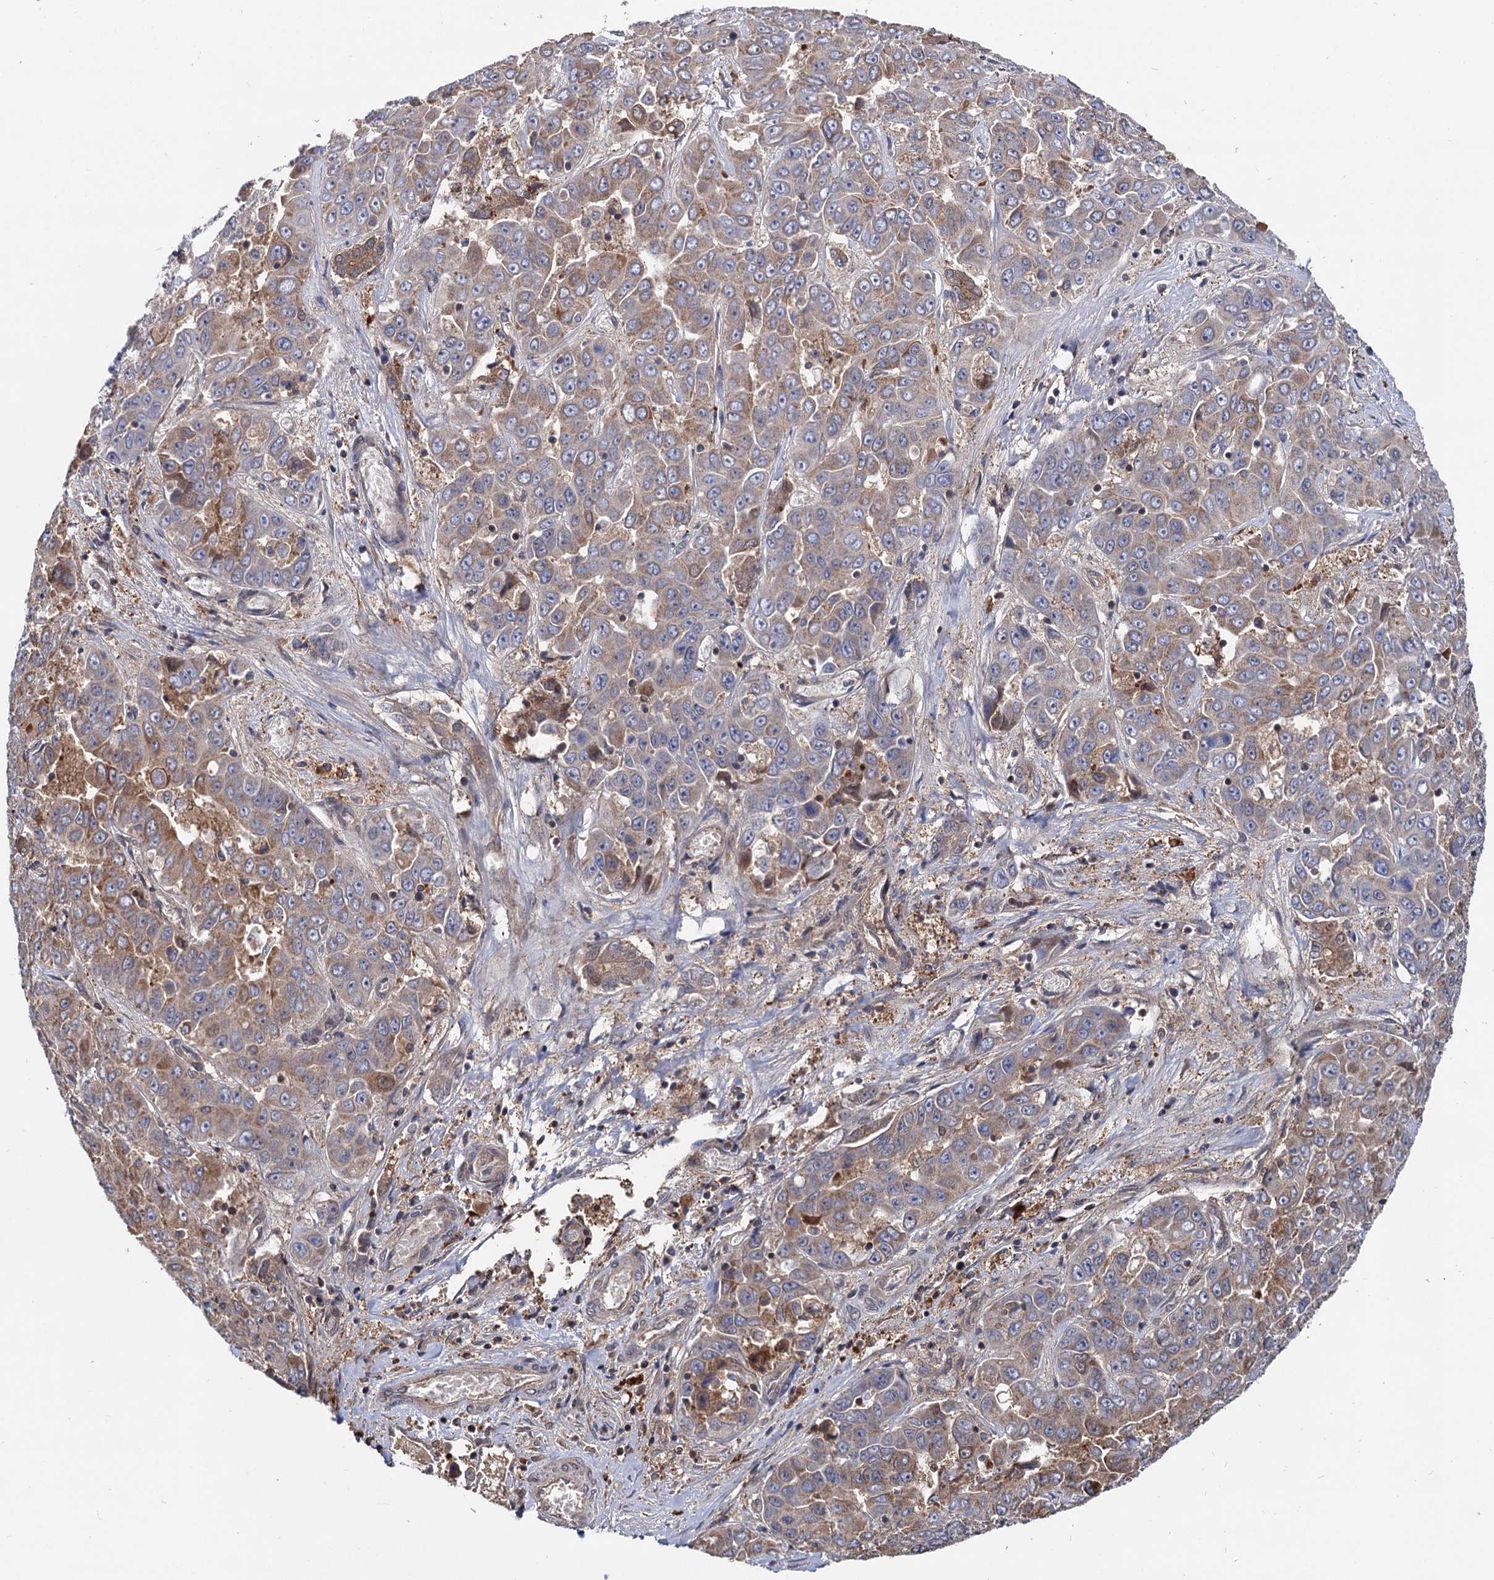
{"staining": {"intensity": "moderate", "quantity": "25%-75%", "location": "cytoplasmic/membranous"}, "tissue": "liver cancer", "cell_type": "Tumor cells", "image_type": "cancer", "snomed": [{"axis": "morphology", "description": "Cholangiocarcinoma"}, {"axis": "topography", "description": "Liver"}], "caption": "Approximately 25%-75% of tumor cells in human cholangiocarcinoma (liver) exhibit moderate cytoplasmic/membranous protein expression as visualized by brown immunohistochemical staining.", "gene": "SELENOP", "patient": {"sex": "female", "age": 52}}